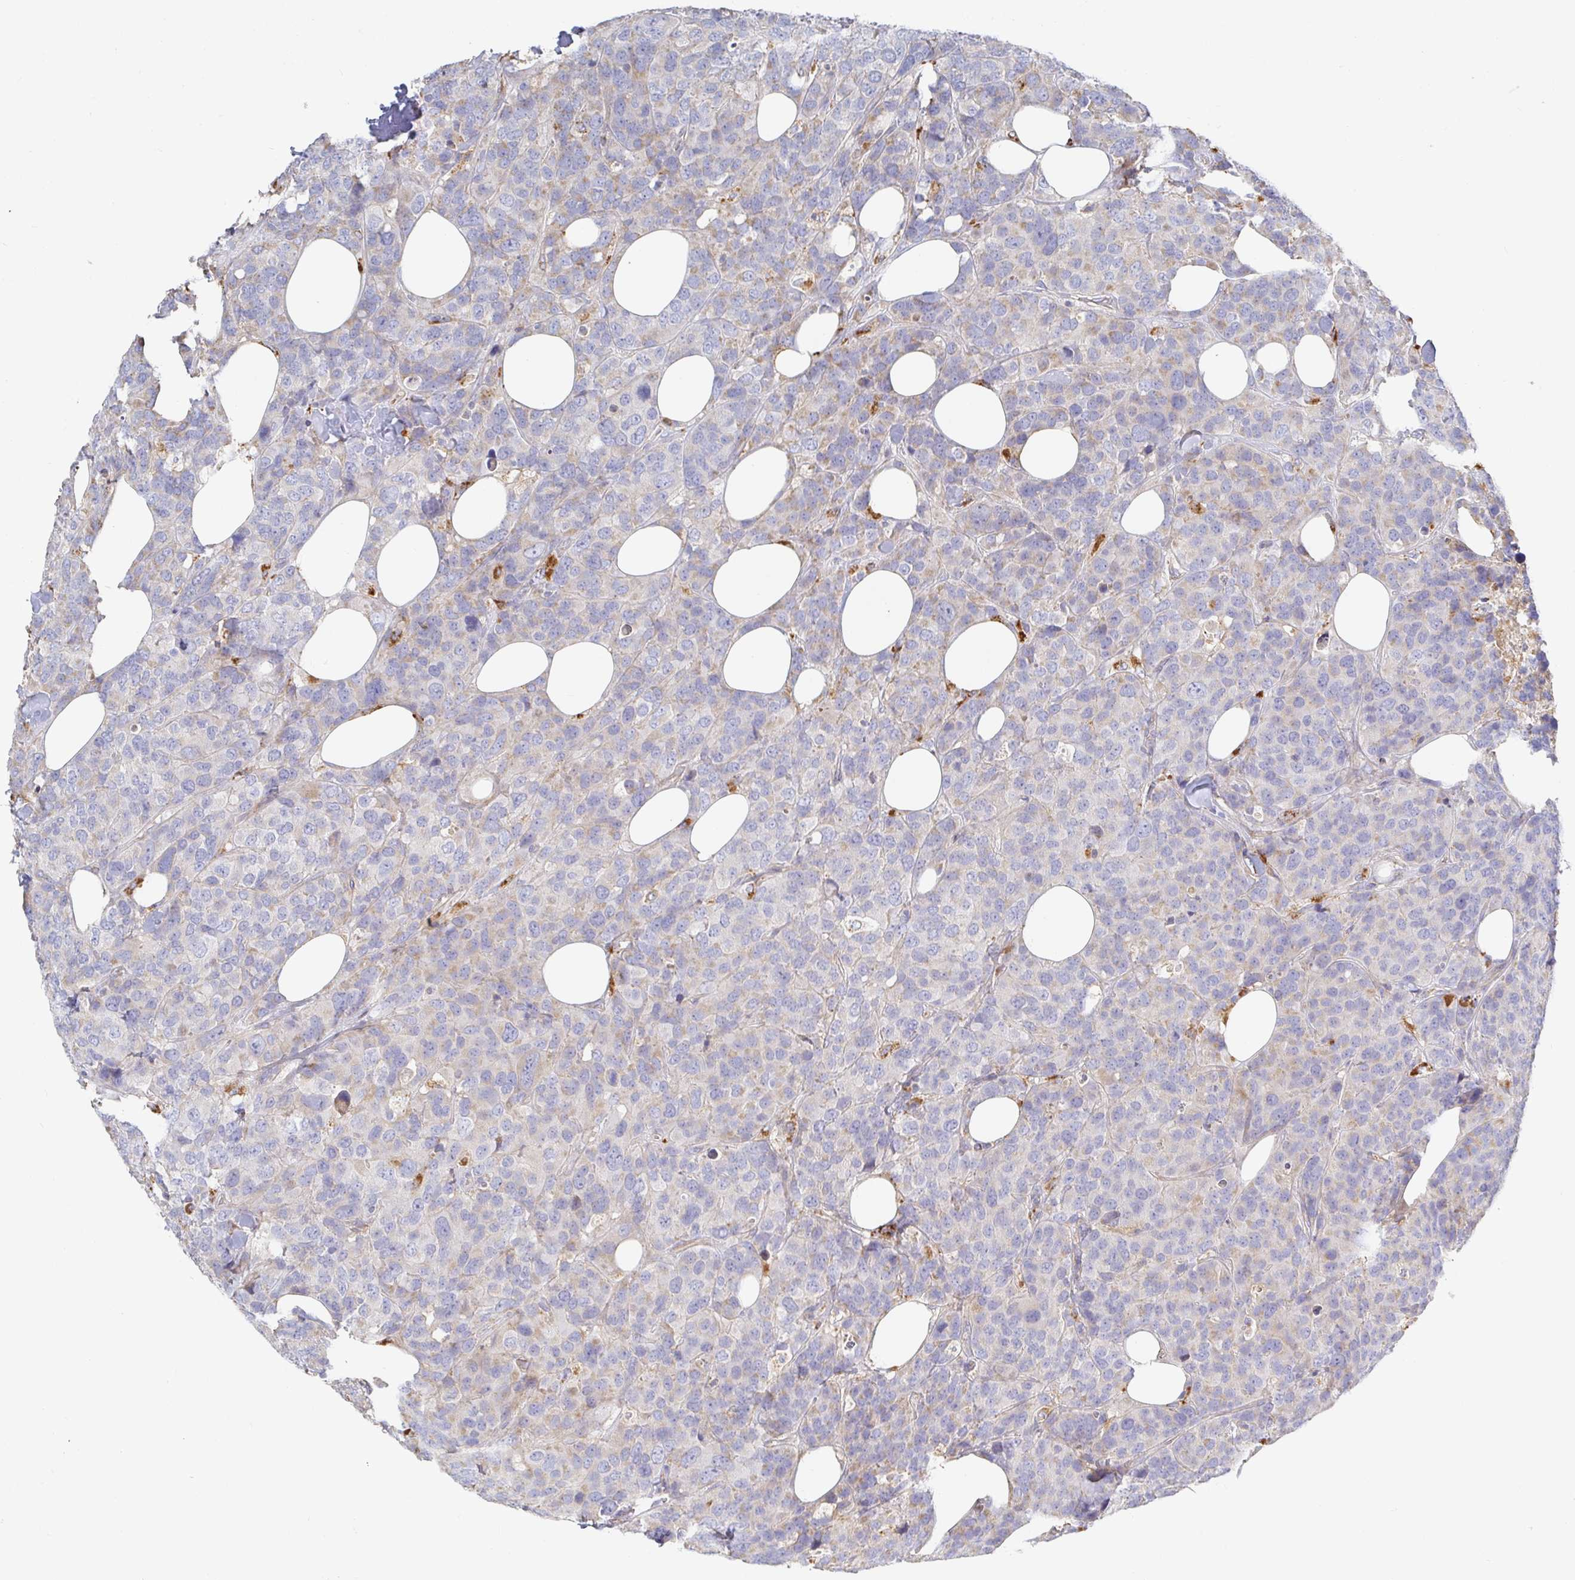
{"staining": {"intensity": "weak", "quantity": "<25%", "location": "cytoplasmic/membranous"}, "tissue": "breast cancer", "cell_type": "Tumor cells", "image_type": "cancer", "snomed": [{"axis": "morphology", "description": "Lobular carcinoma"}, {"axis": "topography", "description": "Breast"}], "caption": "Photomicrograph shows no protein positivity in tumor cells of breast cancer (lobular carcinoma) tissue. Nuclei are stained in blue.", "gene": "IRAK2", "patient": {"sex": "female", "age": 59}}